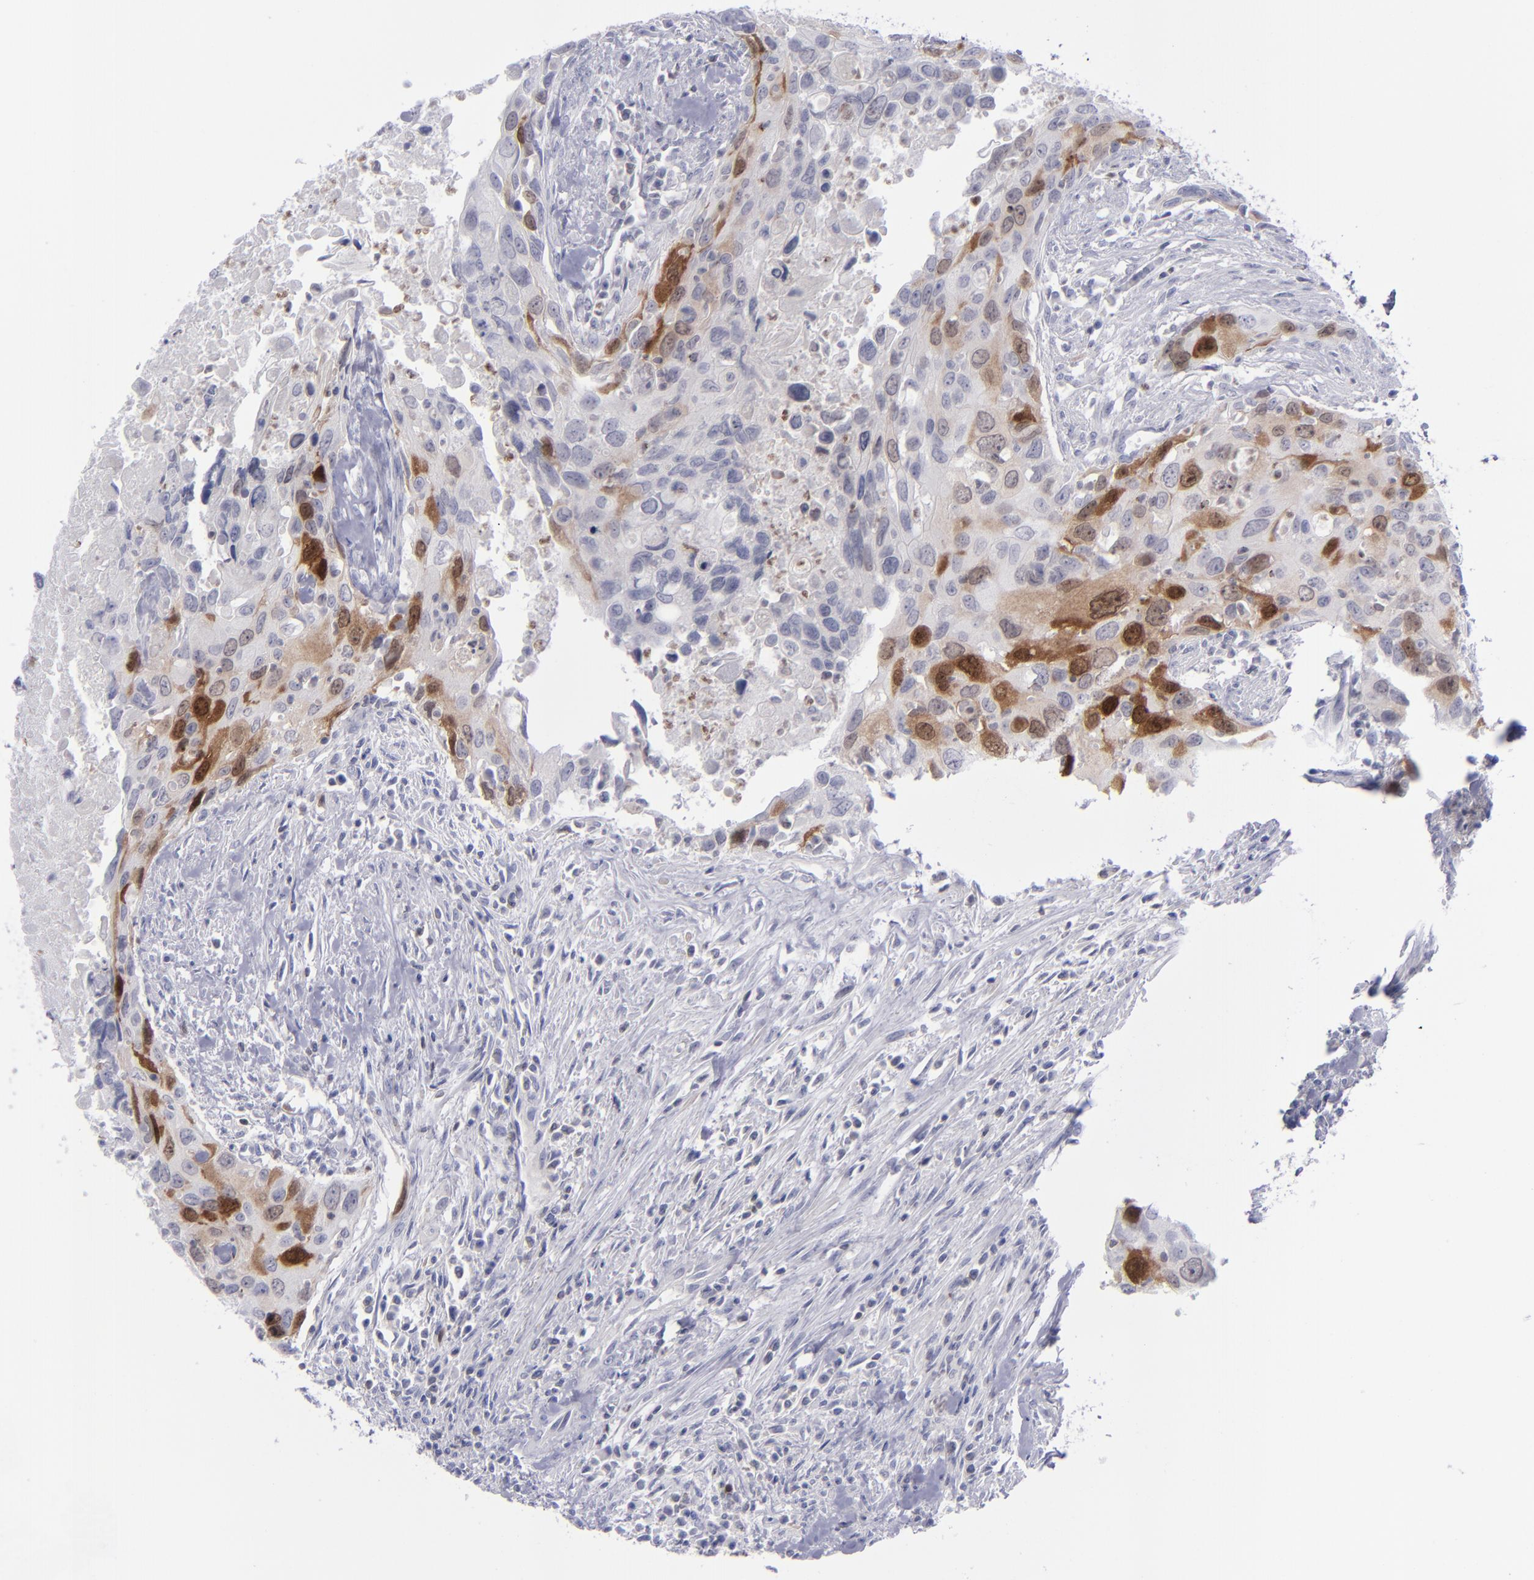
{"staining": {"intensity": "moderate", "quantity": "25%-75%", "location": "cytoplasmic/membranous,nuclear"}, "tissue": "urothelial cancer", "cell_type": "Tumor cells", "image_type": "cancer", "snomed": [{"axis": "morphology", "description": "Urothelial carcinoma, High grade"}, {"axis": "topography", "description": "Urinary bladder"}], "caption": "A photomicrograph of human urothelial carcinoma (high-grade) stained for a protein demonstrates moderate cytoplasmic/membranous and nuclear brown staining in tumor cells.", "gene": "AURKA", "patient": {"sex": "male", "age": 71}}